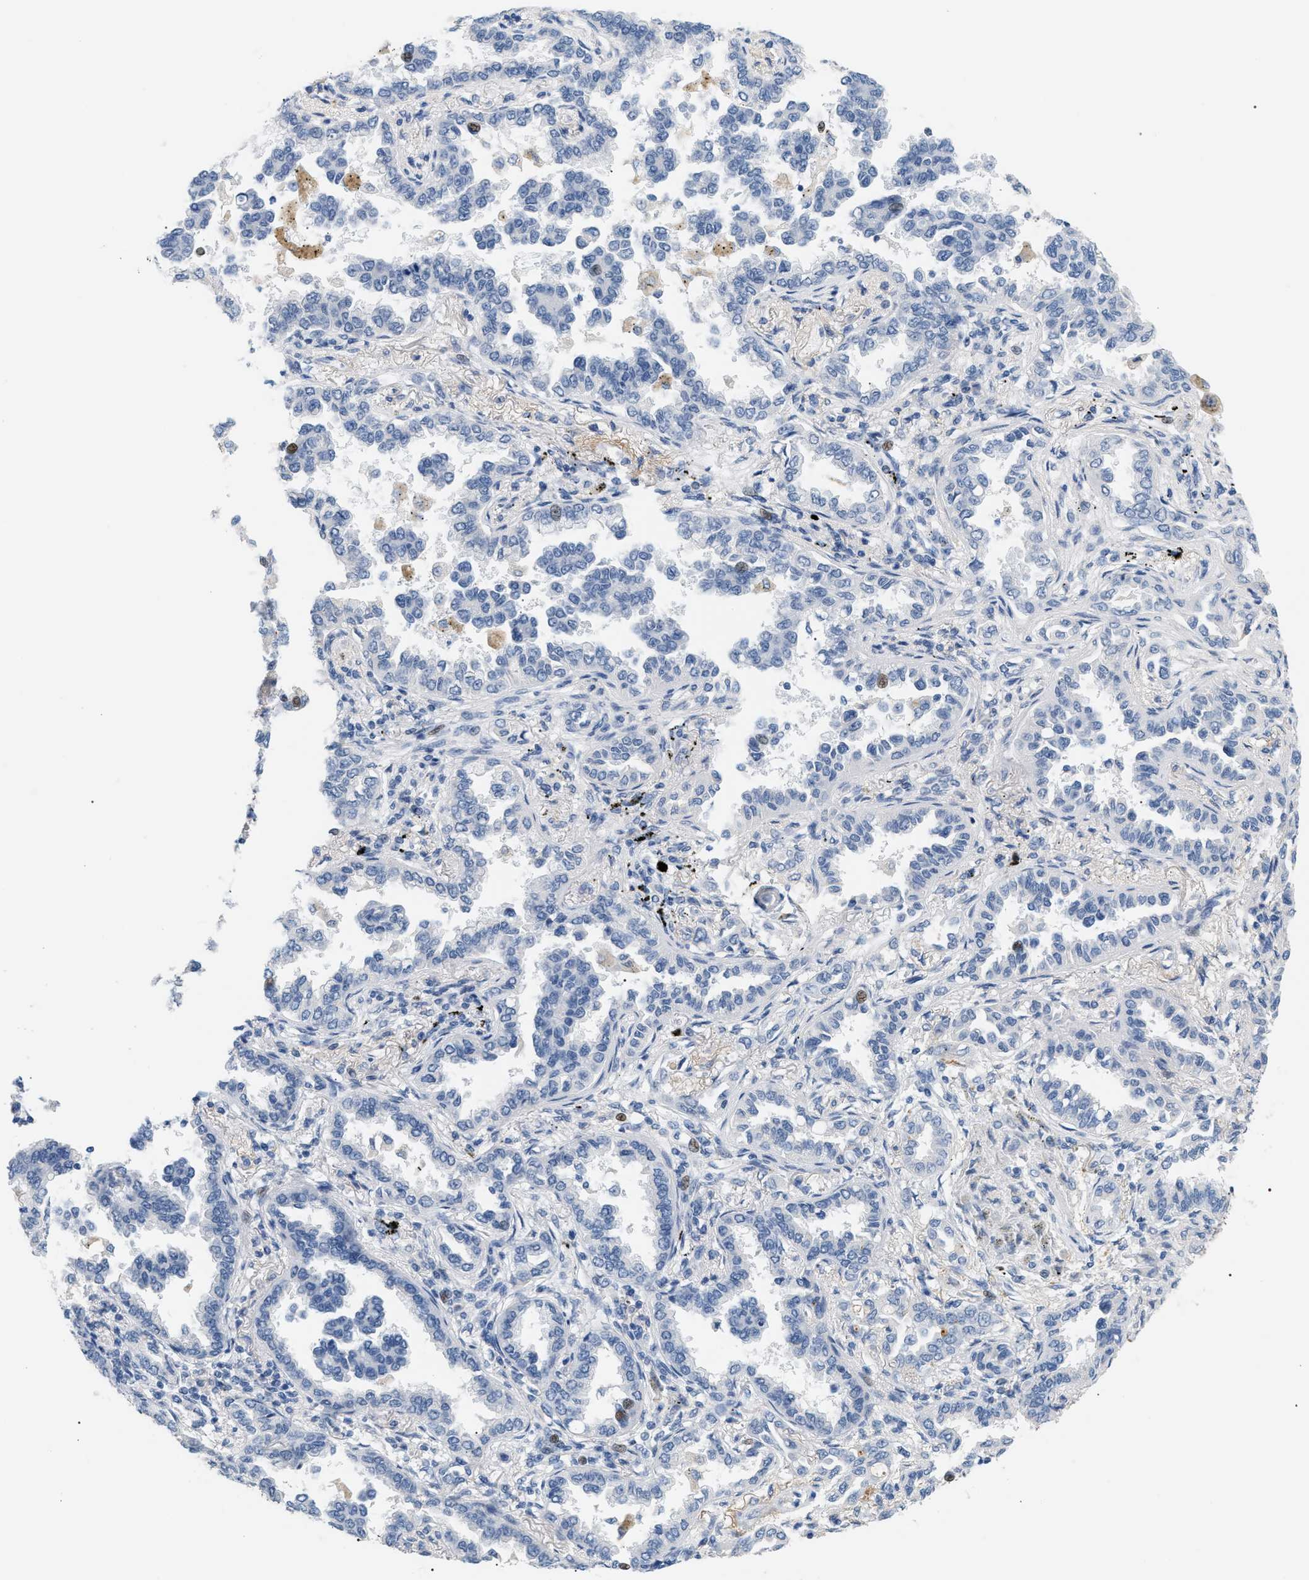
{"staining": {"intensity": "negative", "quantity": "none", "location": "none"}, "tissue": "lung cancer", "cell_type": "Tumor cells", "image_type": "cancer", "snomed": [{"axis": "morphology", "description": "Normal tissue, NOS"}, {"axis": "morphology", "description": "Adenocarcinoma, NOS"}, {"axis": "topography", "description": "Lung"}], "caption": "Immunohistochemistry photomicrograph of neoplastic tissue: lung adenocarcinoma stained with DAB (3,3'-diaminobenzidine) exhibits no significant protein staining in tumor cells.", "gene": "CFH", "patient": {"sex": "male", "age": 59}}